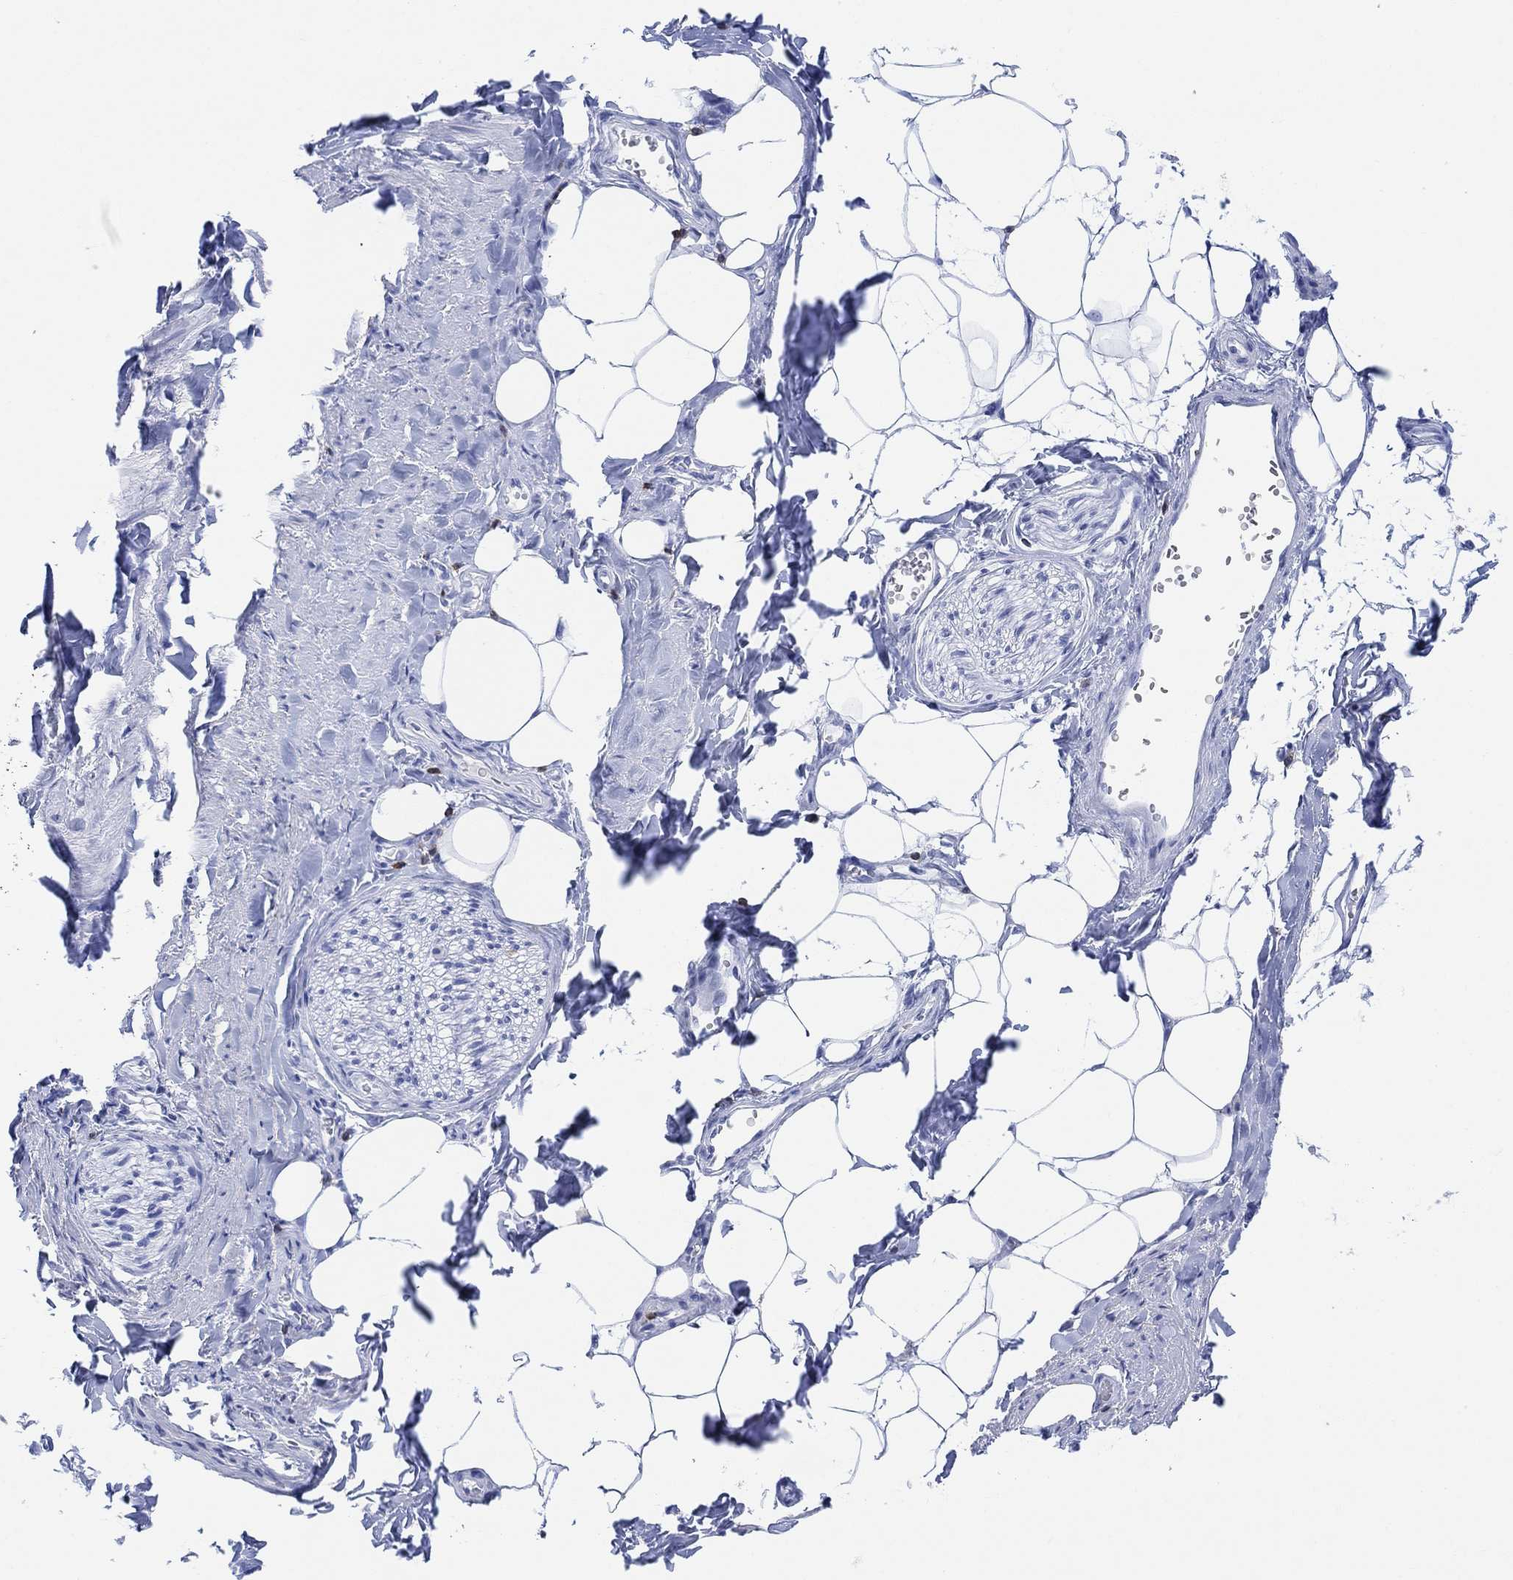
{"staining": {"intensity": "negative", "quantity": "none", "location": "none"}, "tissue": "adipose tissue", "cell_type": "Adipocytes", "image_type": "normal", "snomed": [{"axis": "morphology", "description": "Normal tissue, NOS"}, {"axis": "morphology", "description": "Carcinoid, malignant, NOS"}, {"axis": "topography", "description": "Small intestine"}, {"axis": "topography", "description": "Peripheral nerve tissue"}], "caption": "Immunohistochemistry (IHC) micrograph of normal adipose tissue: human adipose tissue stained with DAB exhibits no significant protein expression in adipocytes. (IHC, brightfield microscopy, high magnification).", "gene": "GPR65", "patient": {"sex": "male", "age": 52}}